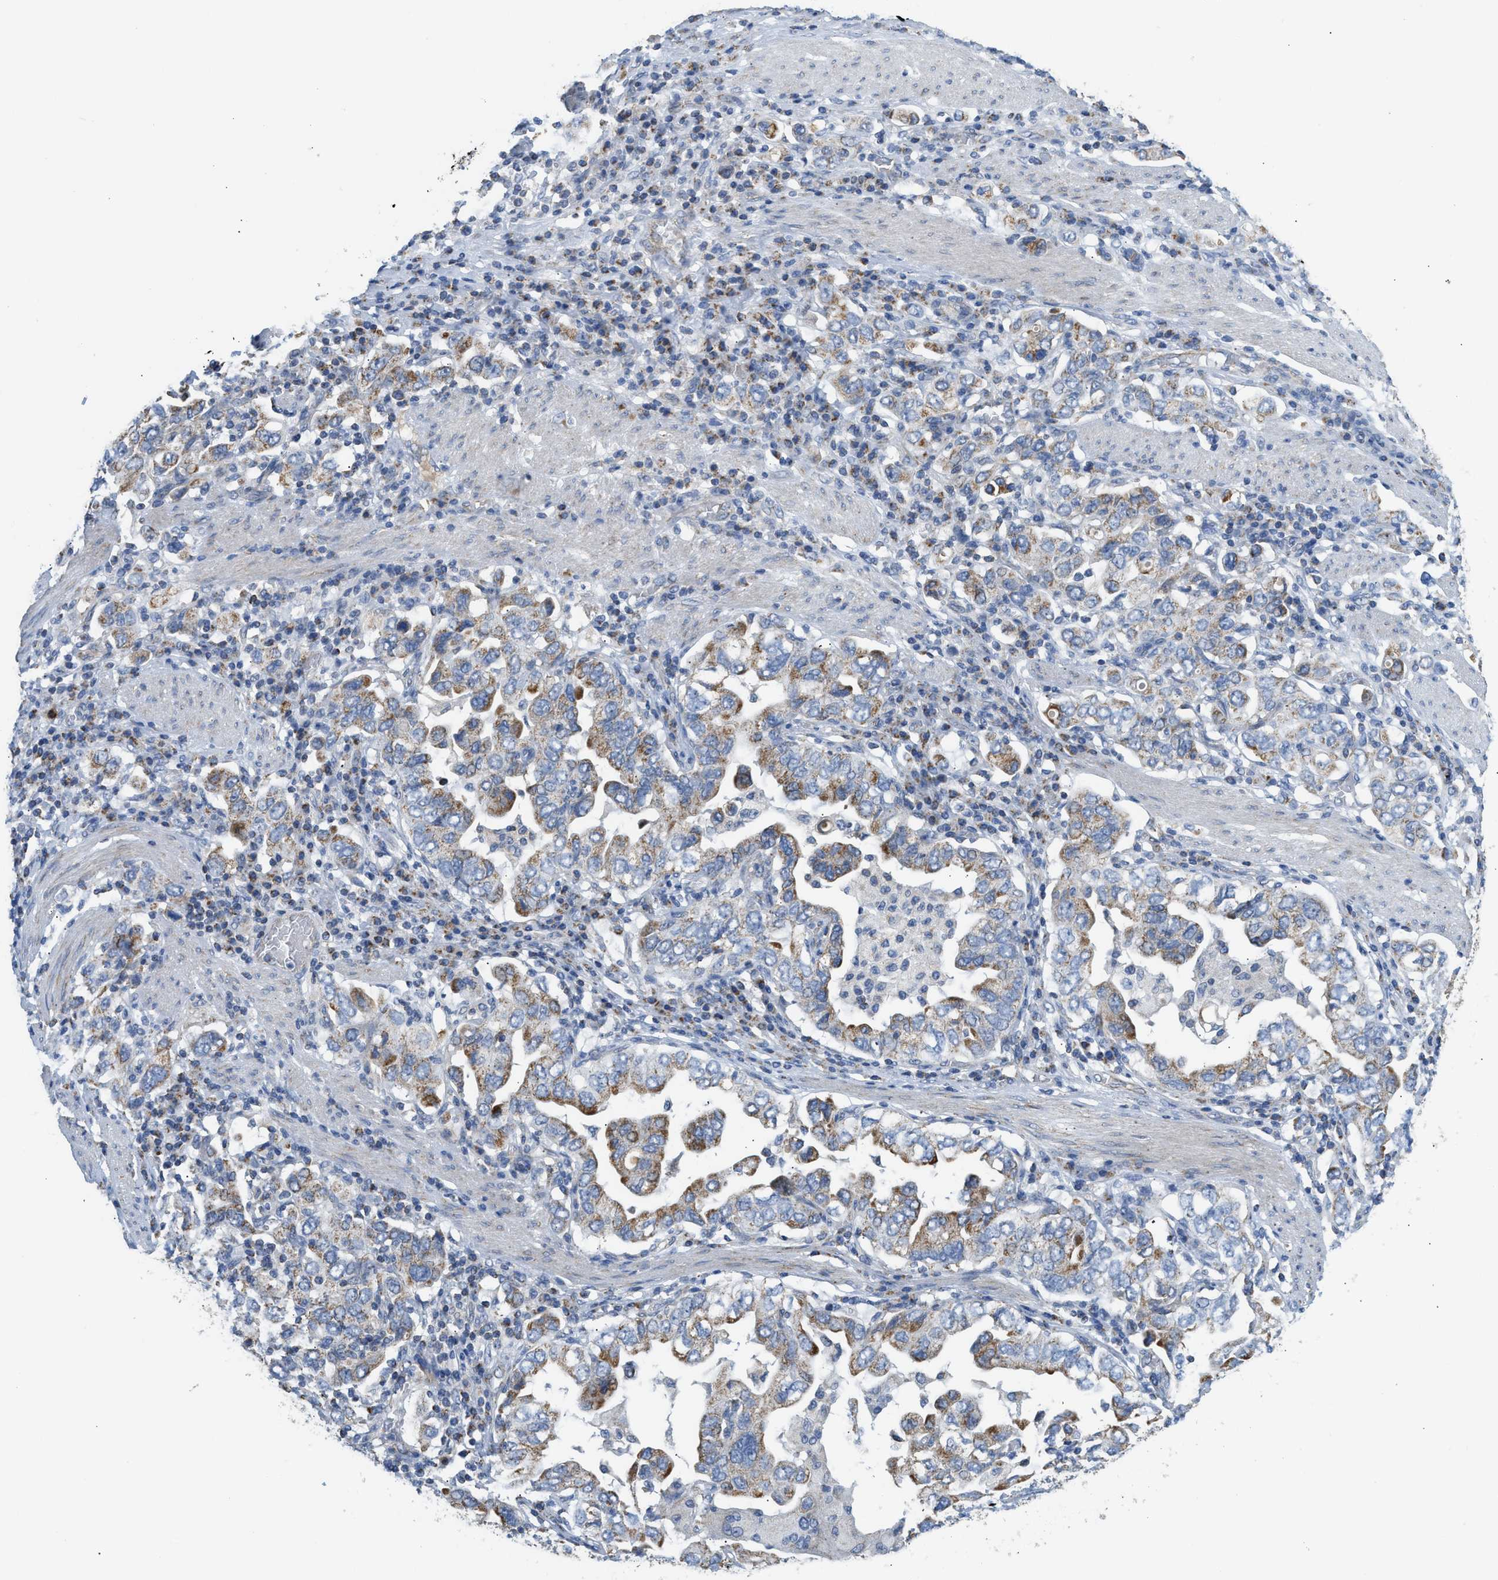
{"staining": {"intensity": "moderate", "quantity": "25%-75%", "location": "cytoplasmic/membranous"}, "tissue": "stomach cancer", "cell_type": "Tumor cells", "image_type": "cancer", "snomed": [{"axis": "morphology", "description": "Adenocarcinoma, NOS"}, {"axis": "topography", "description": "Stomach, upper"}], "caption": "An immunohistochemistry (IHC) histopathology image of neoplastic tissue is shown. Protein staining in brown highlights moderate cytoplasmic/membranous positivity in stomach adenocarcinoma within tumor cells. (brown staining indicates protein expression, while blue staining denotes nuclei).", "gene": "GOT2", "patient": {"sex": "male", "age": 62}}